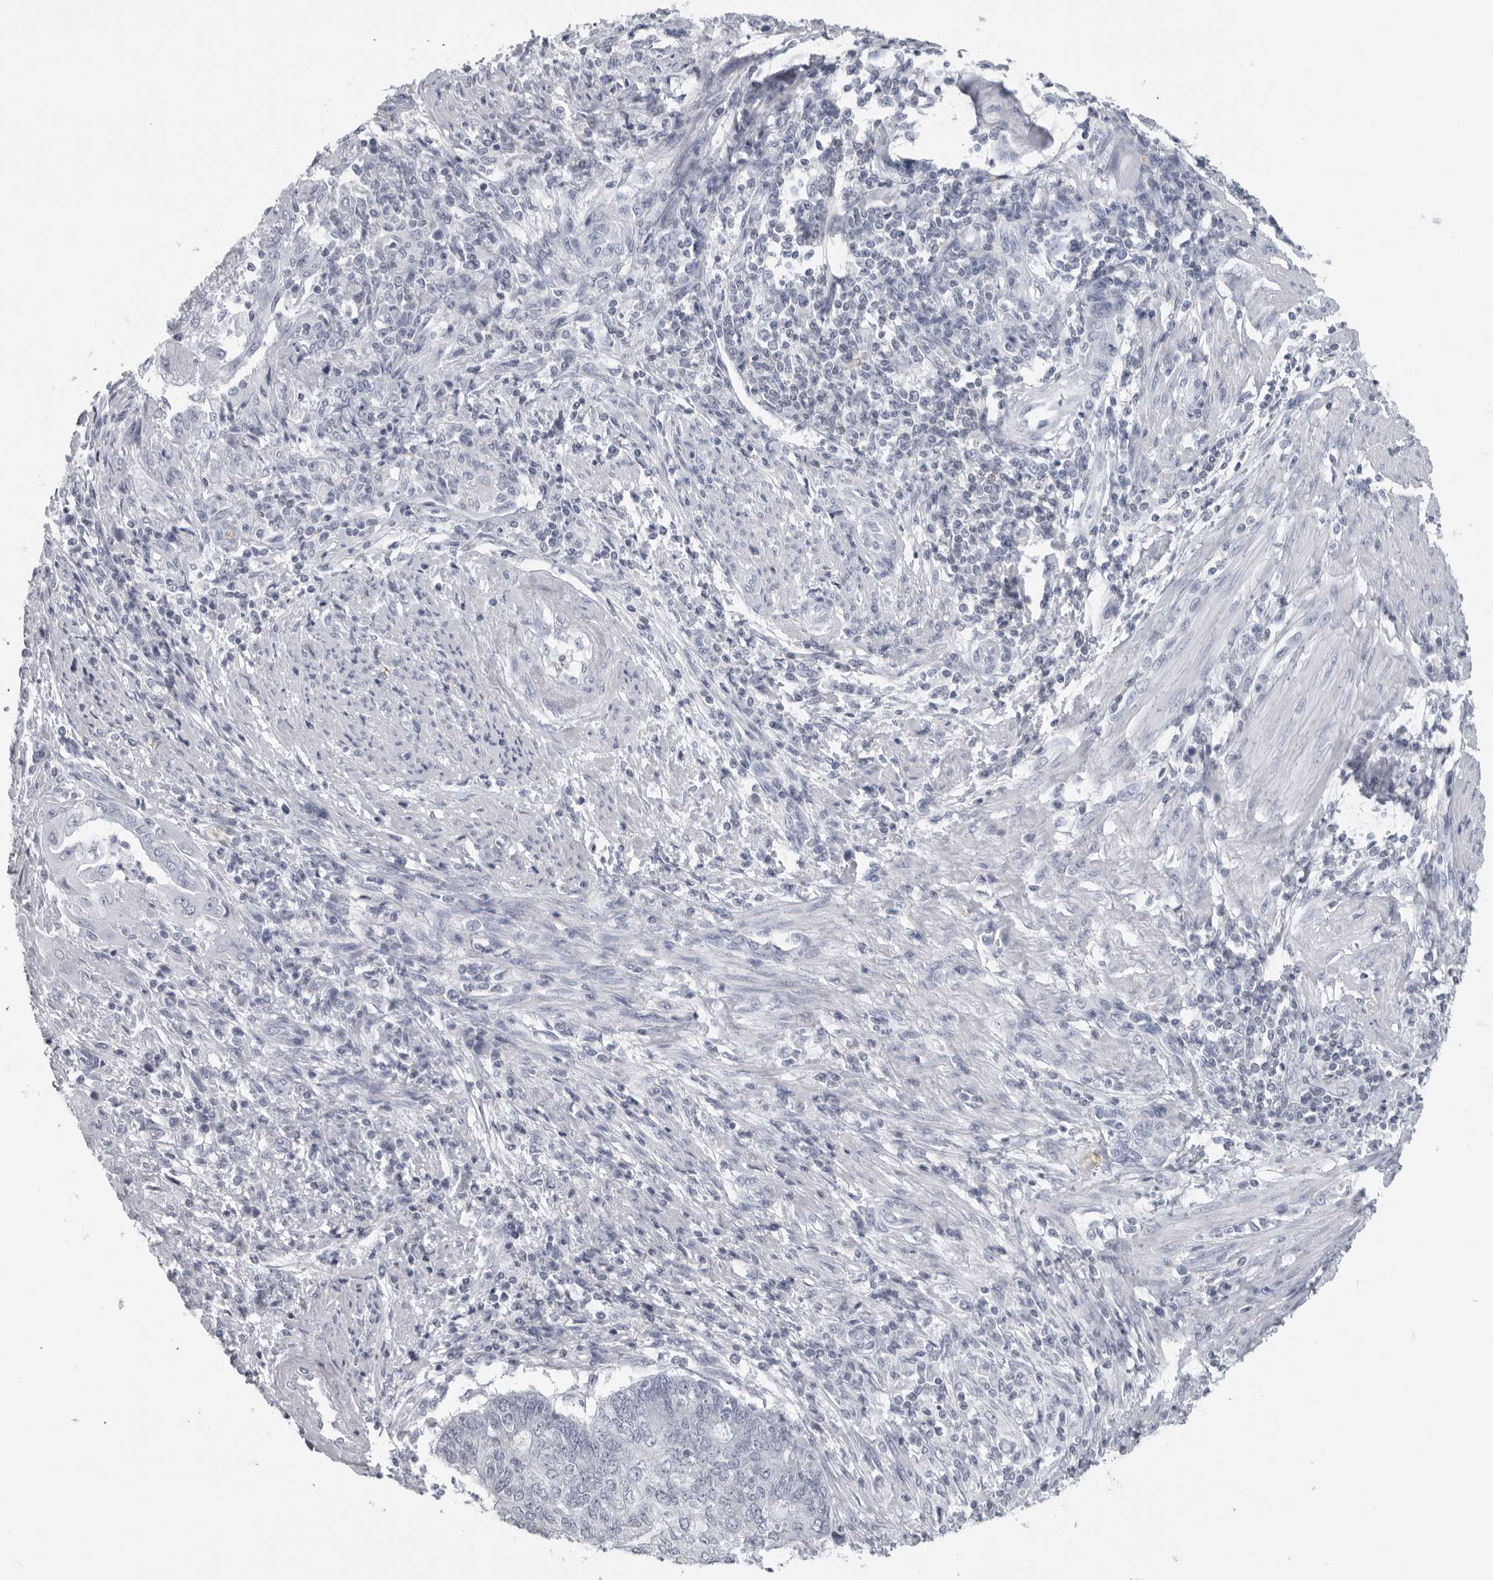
{"staining": {"intensity": "negative", "quantity": "none", "location": "none"}, "tissue": "endometrial cancer", "cell_type": "Tumor cells", "image_type": "cancer", "snomed": [{"axis": "morphology", "description": "Adenocarcinoma, NOS"}, {"axis": "topography", "description": "Uterus"}, {"axis": "topography", "description": "Endometrium"}], "caption": "DAB (3,3'-diaminobenzidine) immunohistochemical staining of human endometrial cancer shows no significant positivity in tumor cells.", "gene": "EPB41", "patient": {"sex": "female", "age": 70}}